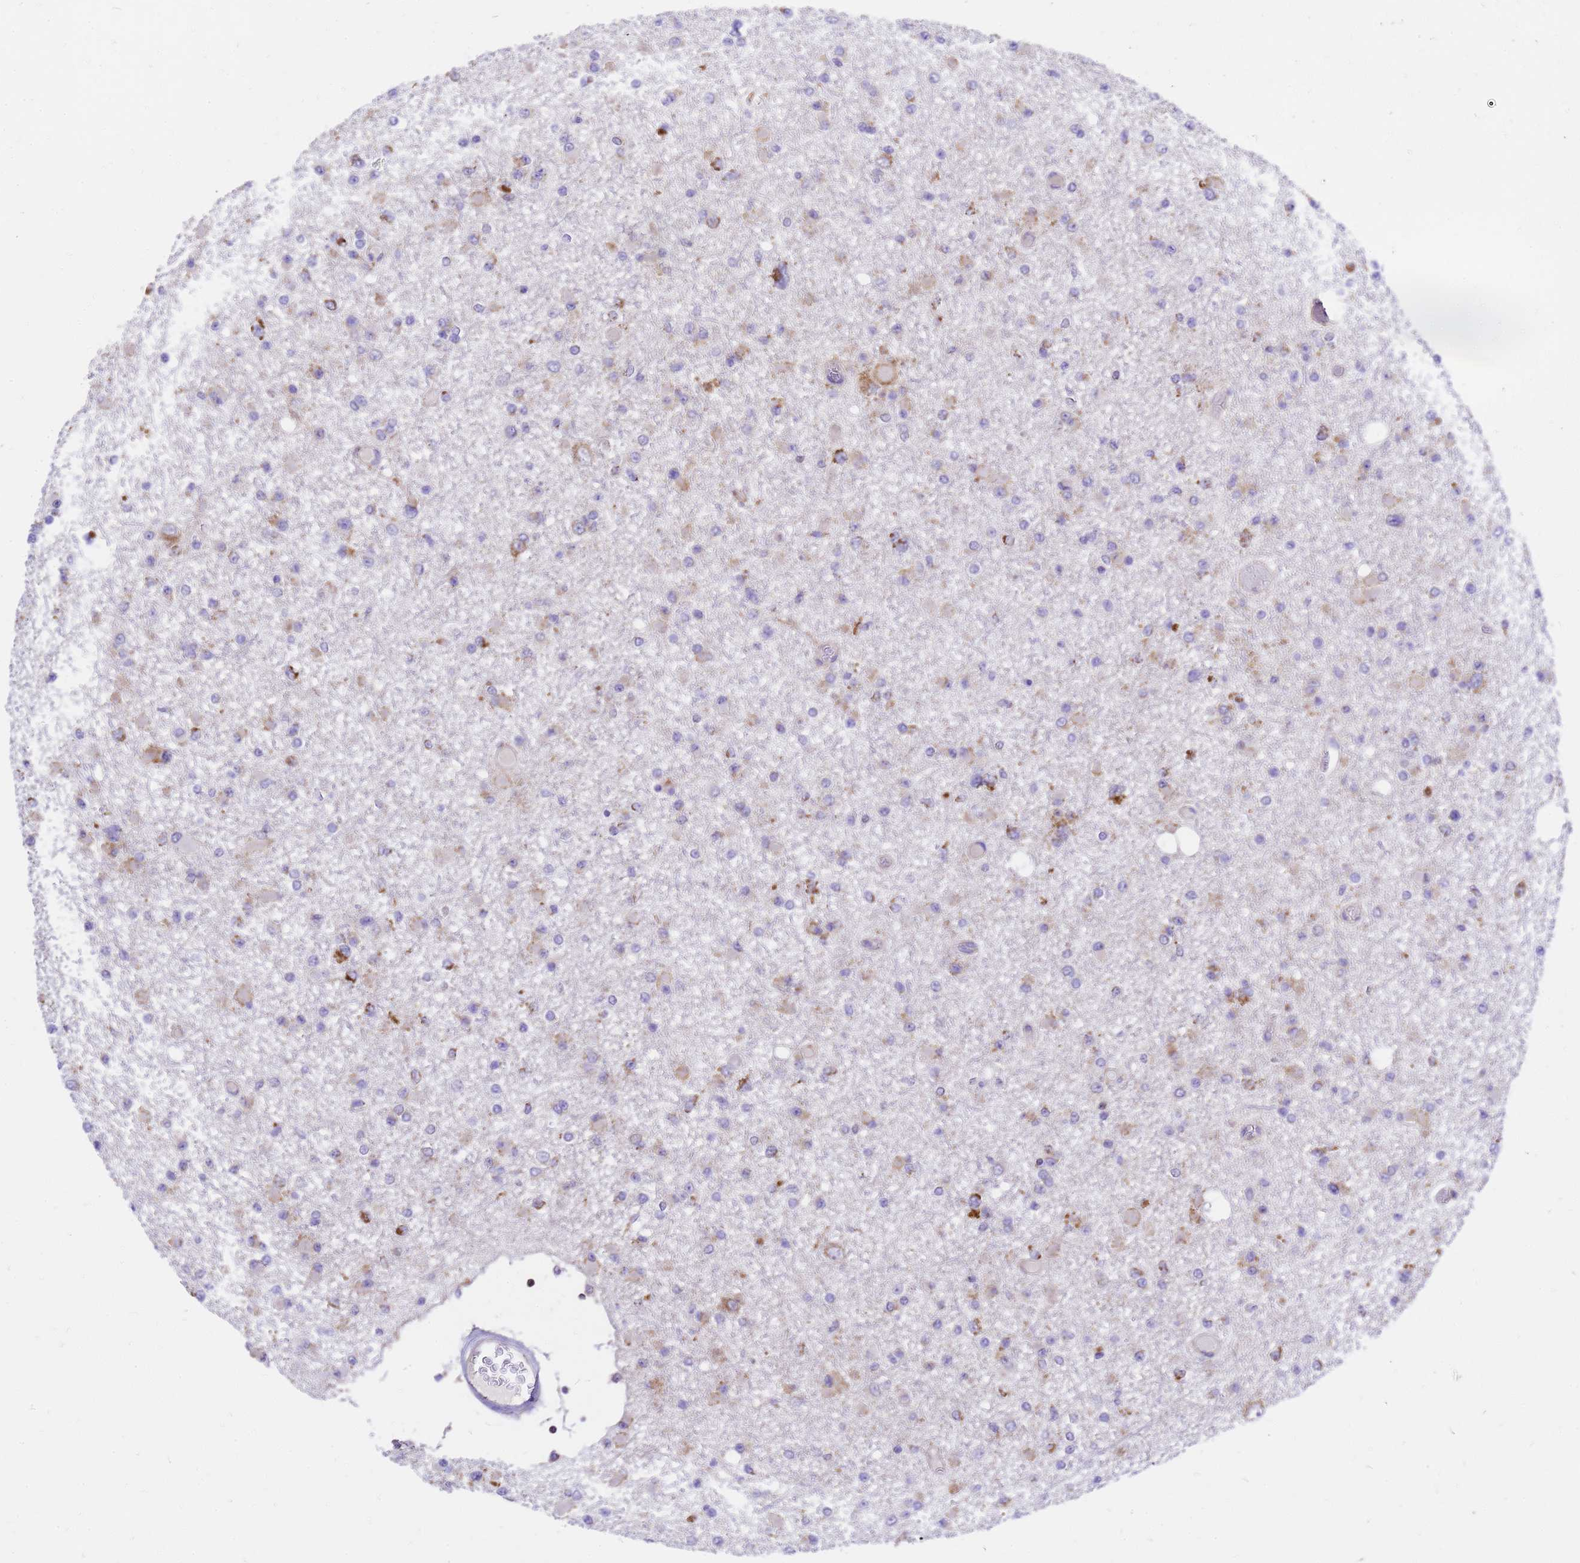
{"staining": {"intensity": "moderate", "quantity": ">75%", "location": "cytoplasmic/membranous"}, "tissue": "glioma", "cell_type": "Tumor cells", "image_type": "cancer", "snomed": [{"axis": "morphology", "description": "Glioma, malignant, Low grade"}, {"axis": "topography", "description": "Brain"}], "caption": "Immunohistochemical staining of glioma displays medium levels of moderate cytoplasmic/membranous staining in approximately >75% of tumor cells.", "gene": "MRPS26", "patient": {"sex": "female", "age": 22}}